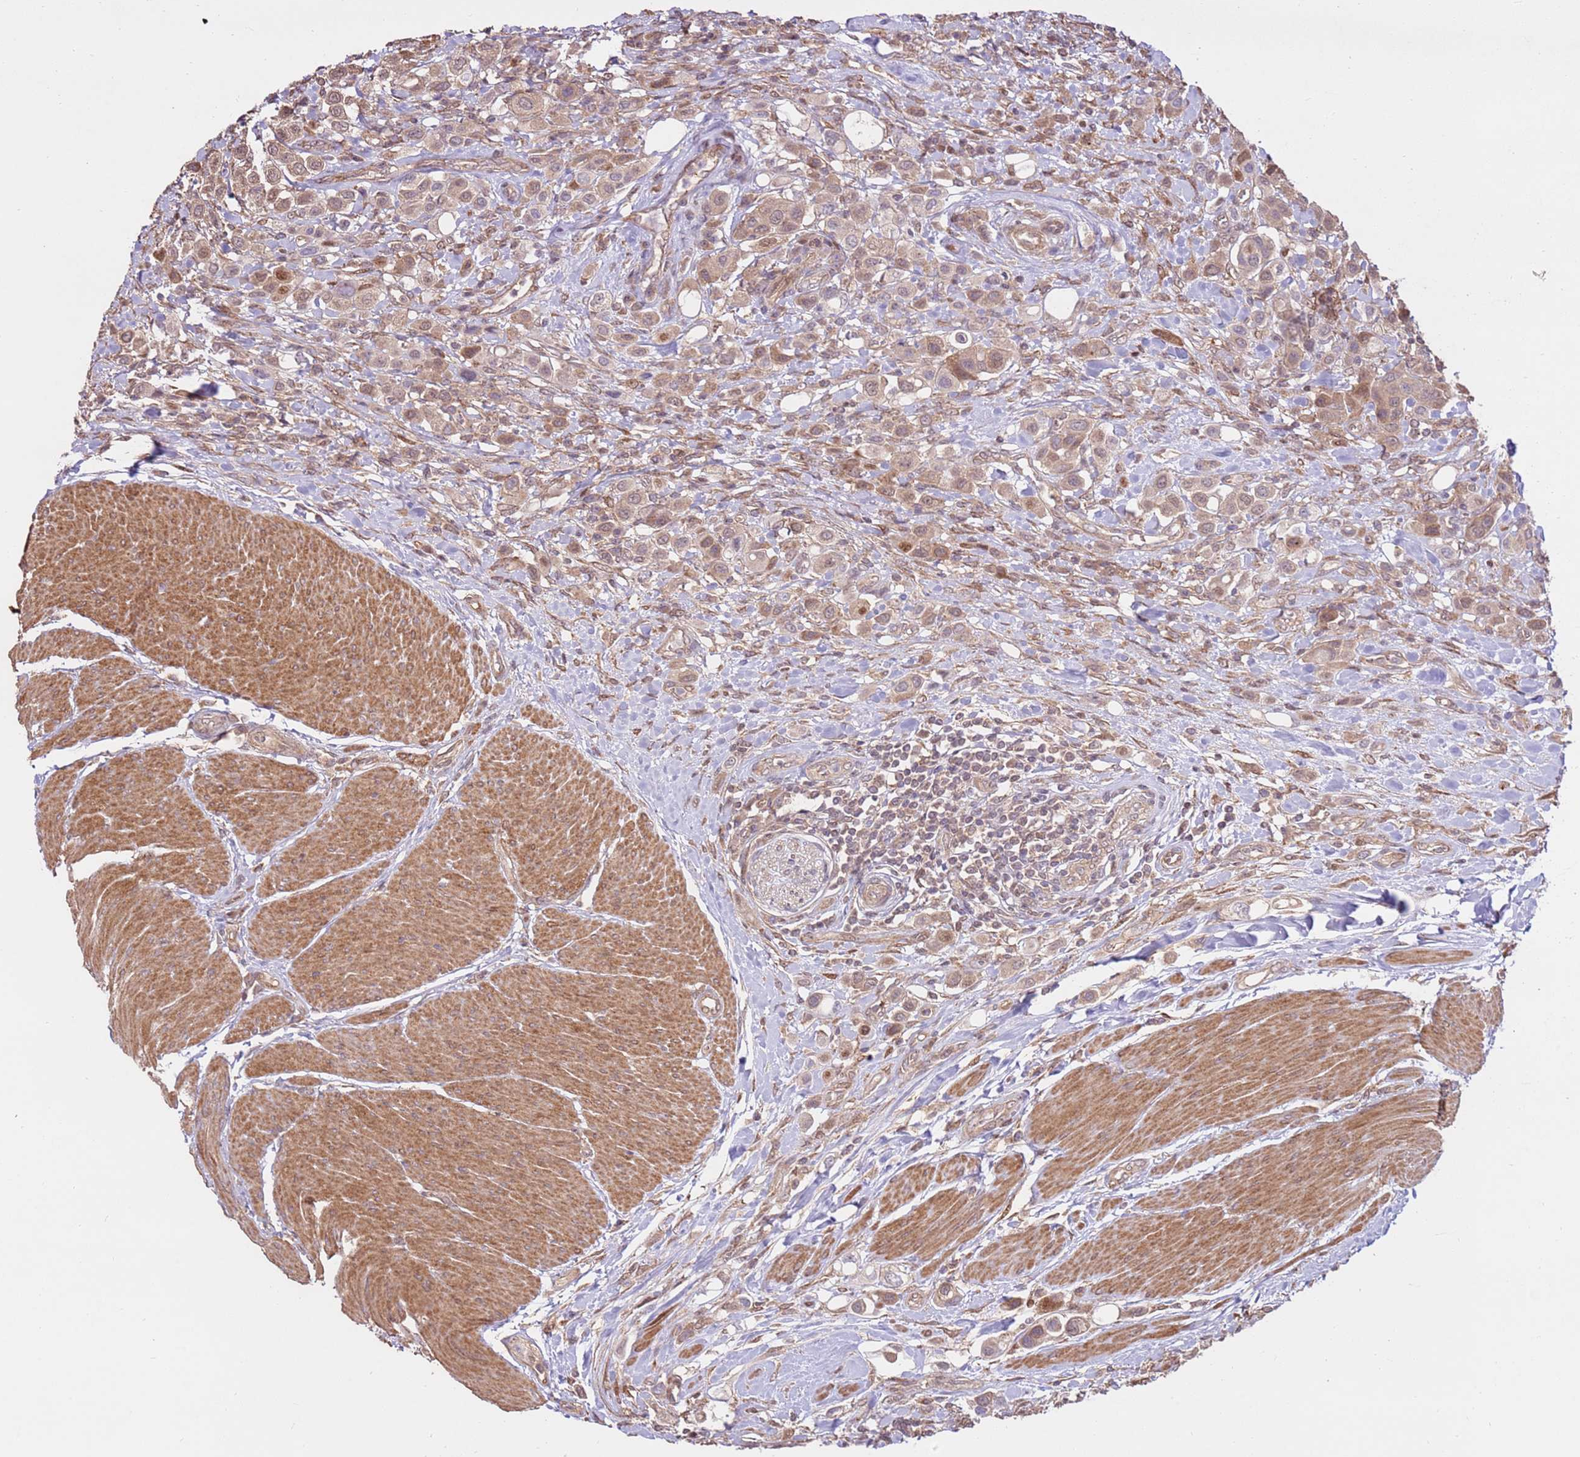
{"staining": {"intensity": "weak", "quantity": ">75%", "location": "cytoplasmic/membranous,nuclear"}, "tissue": "urothelial cancer", "cell_type": "Tumor cells", "image_type": "cancer", "snomed": [{"axis": "morphology", "description": "Urothelial carcinoma, High grade"}, {"axis": "topography", "description": "Urinary bladder"}], "caption": "The histopathology image reveals a brown stain indicating the presence of a protein in the cytoplasmic/membranous and nuclear of tumor cells in high-grade urothelial carcinoma. The protein is shown in brown color, while the nuclei are stained blue.", "gene": "CCDC112", "patient": {"sex": "male", "age": 50}}